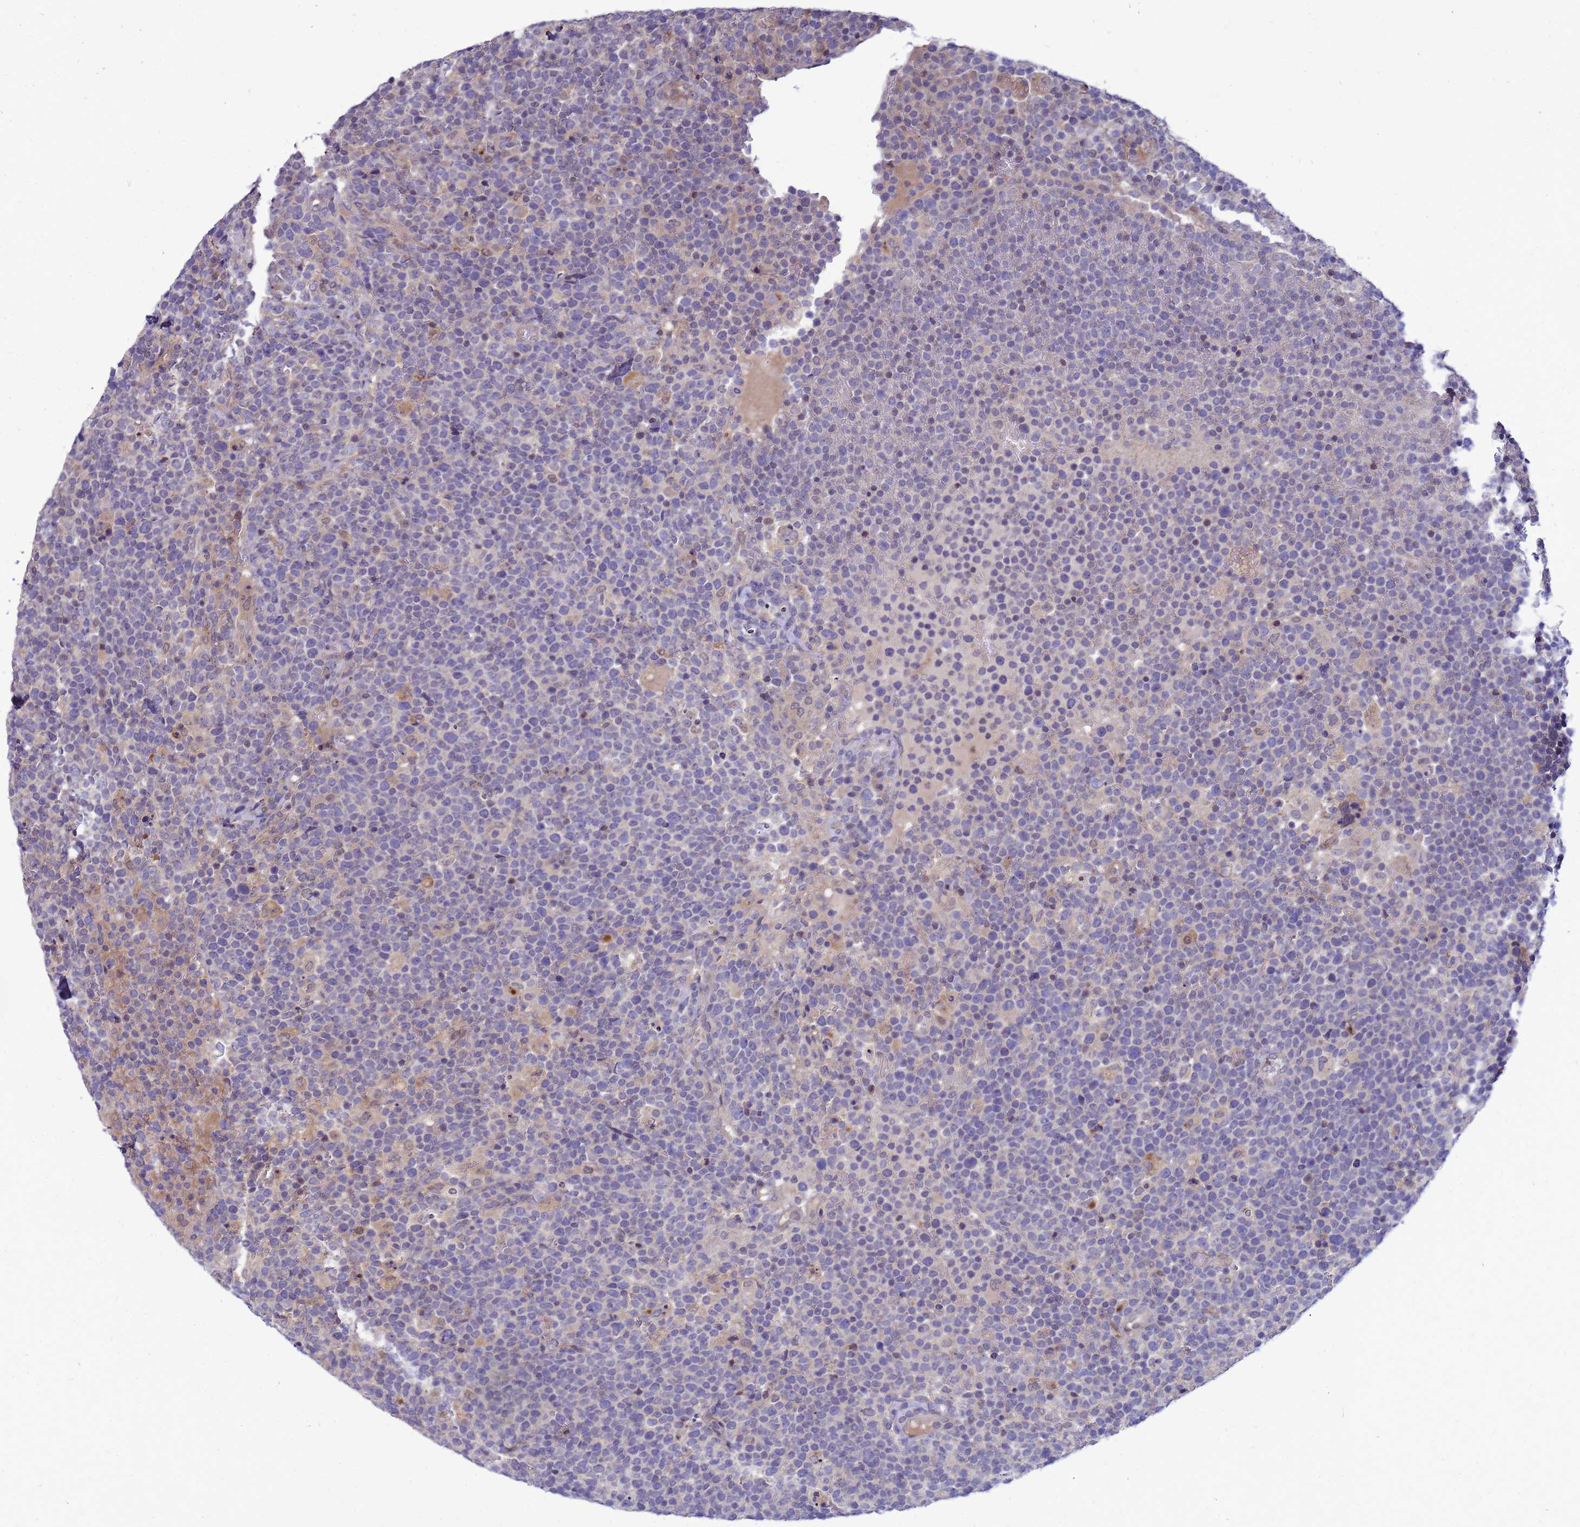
{"staining": {"intensity": "negative", "quantity": "none", "location": "none"}, "tissue": "lymphoma", "cell_type": "Tumor cells", "image_type": "cancer", "snomed": [{"axis": "morphology", "description": "Malignant lymphoma, non-Hodgkin's type, High grade"}, {"axis": "topography", "description": "Lymph node"}], "caption": "Lymphoma was stained to show a protein in brown. There is no significant positivity in tumor cells.", "gene": "ENOPH1", "patient": {"sex": "male", "age": 61}}